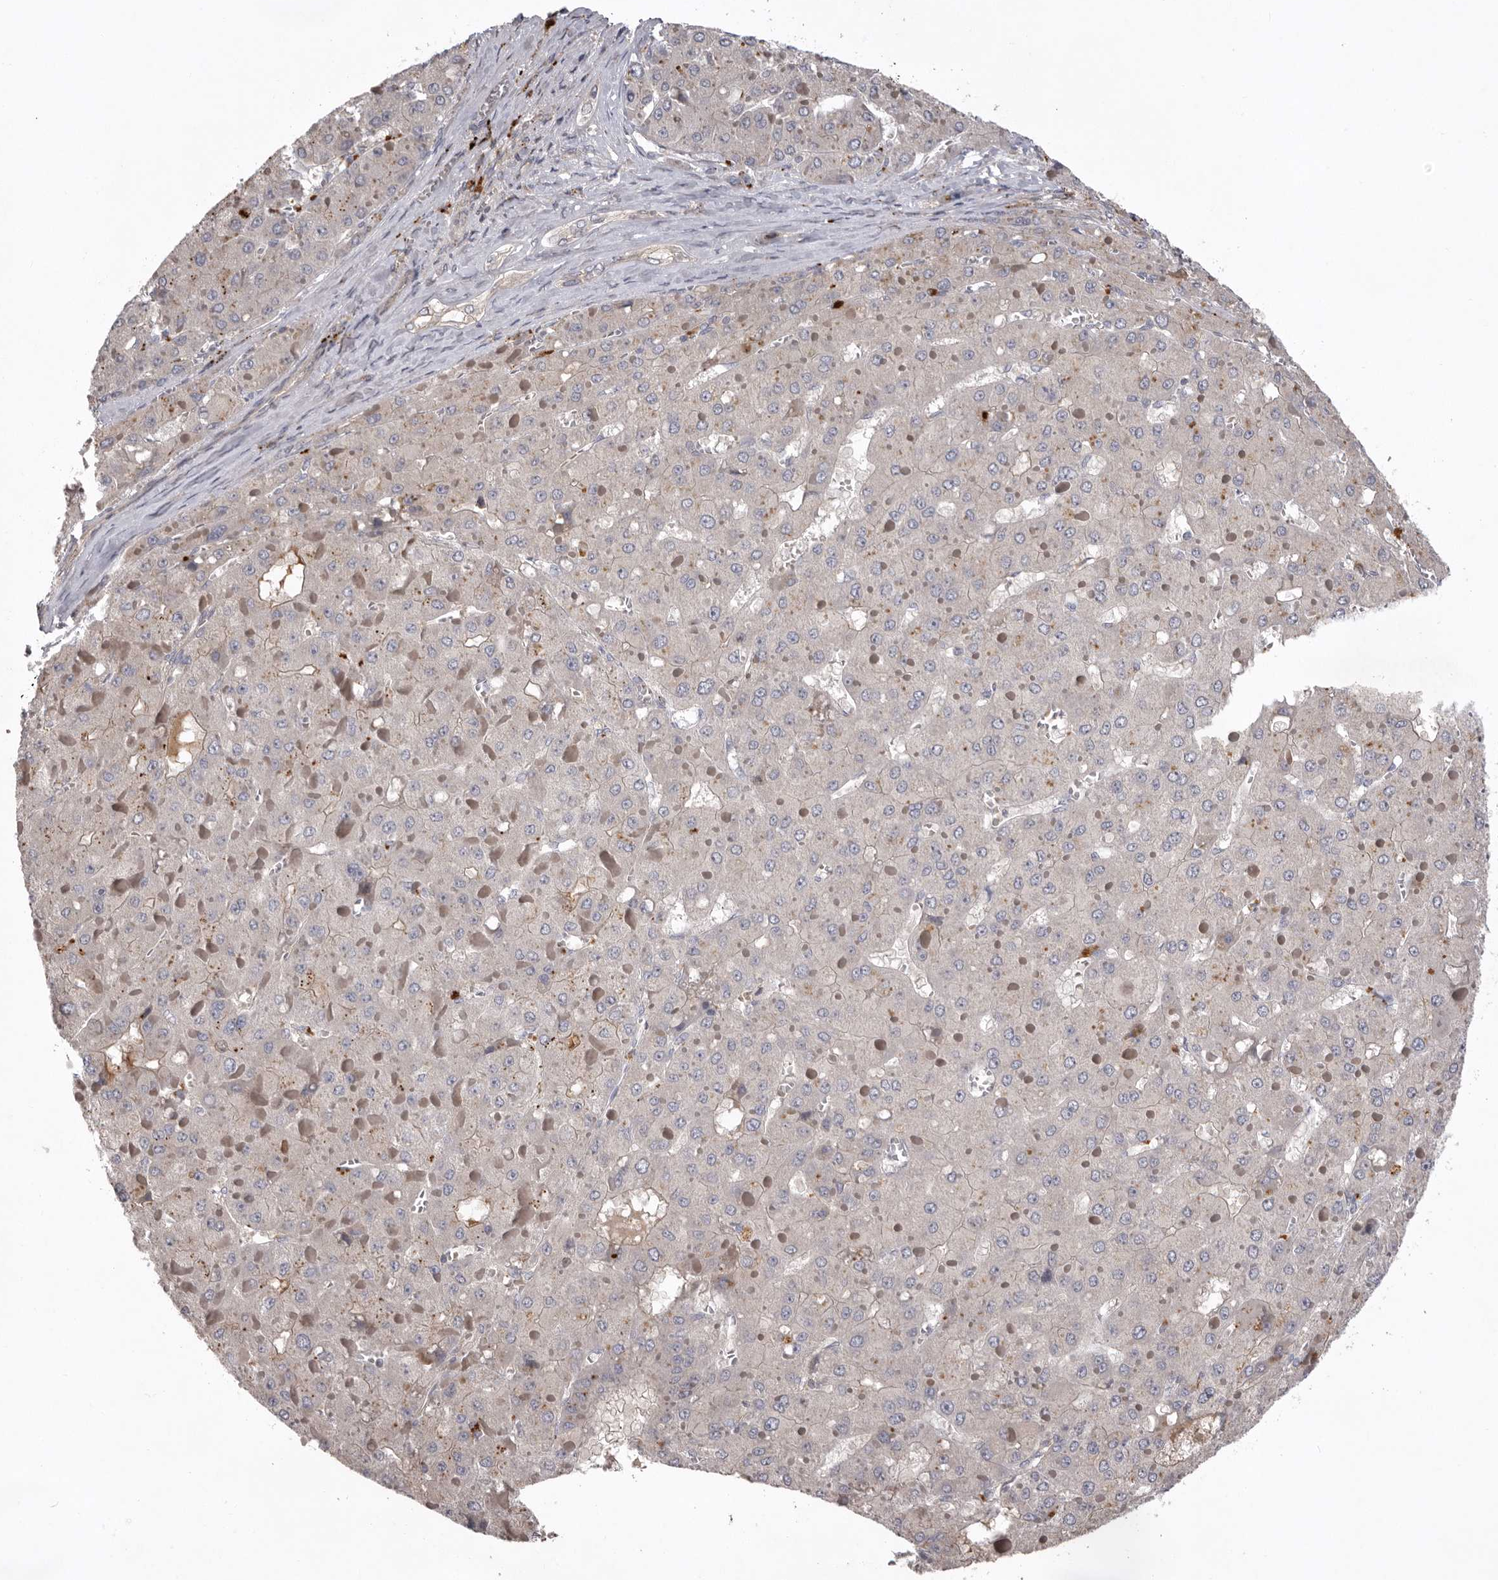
{"staining": {"intensity": "negative", "quantity": "none", "location": "none"}, "tissue": "liver cancer", "cell_type": "Tumor cells", "image_type": "cancer", "snomed": [{"axis": "morphology", "description": "Carcinoma, Hepatocellular, NOS"}, {"axis": "topography", "description": "Liver"}], "caption": "An image of human liver cancer (hepatocellular carcinoma) is negative for staining in tumor cells.", "gene": "WDR47", "patient": {"sex": "female", "age": 73}}